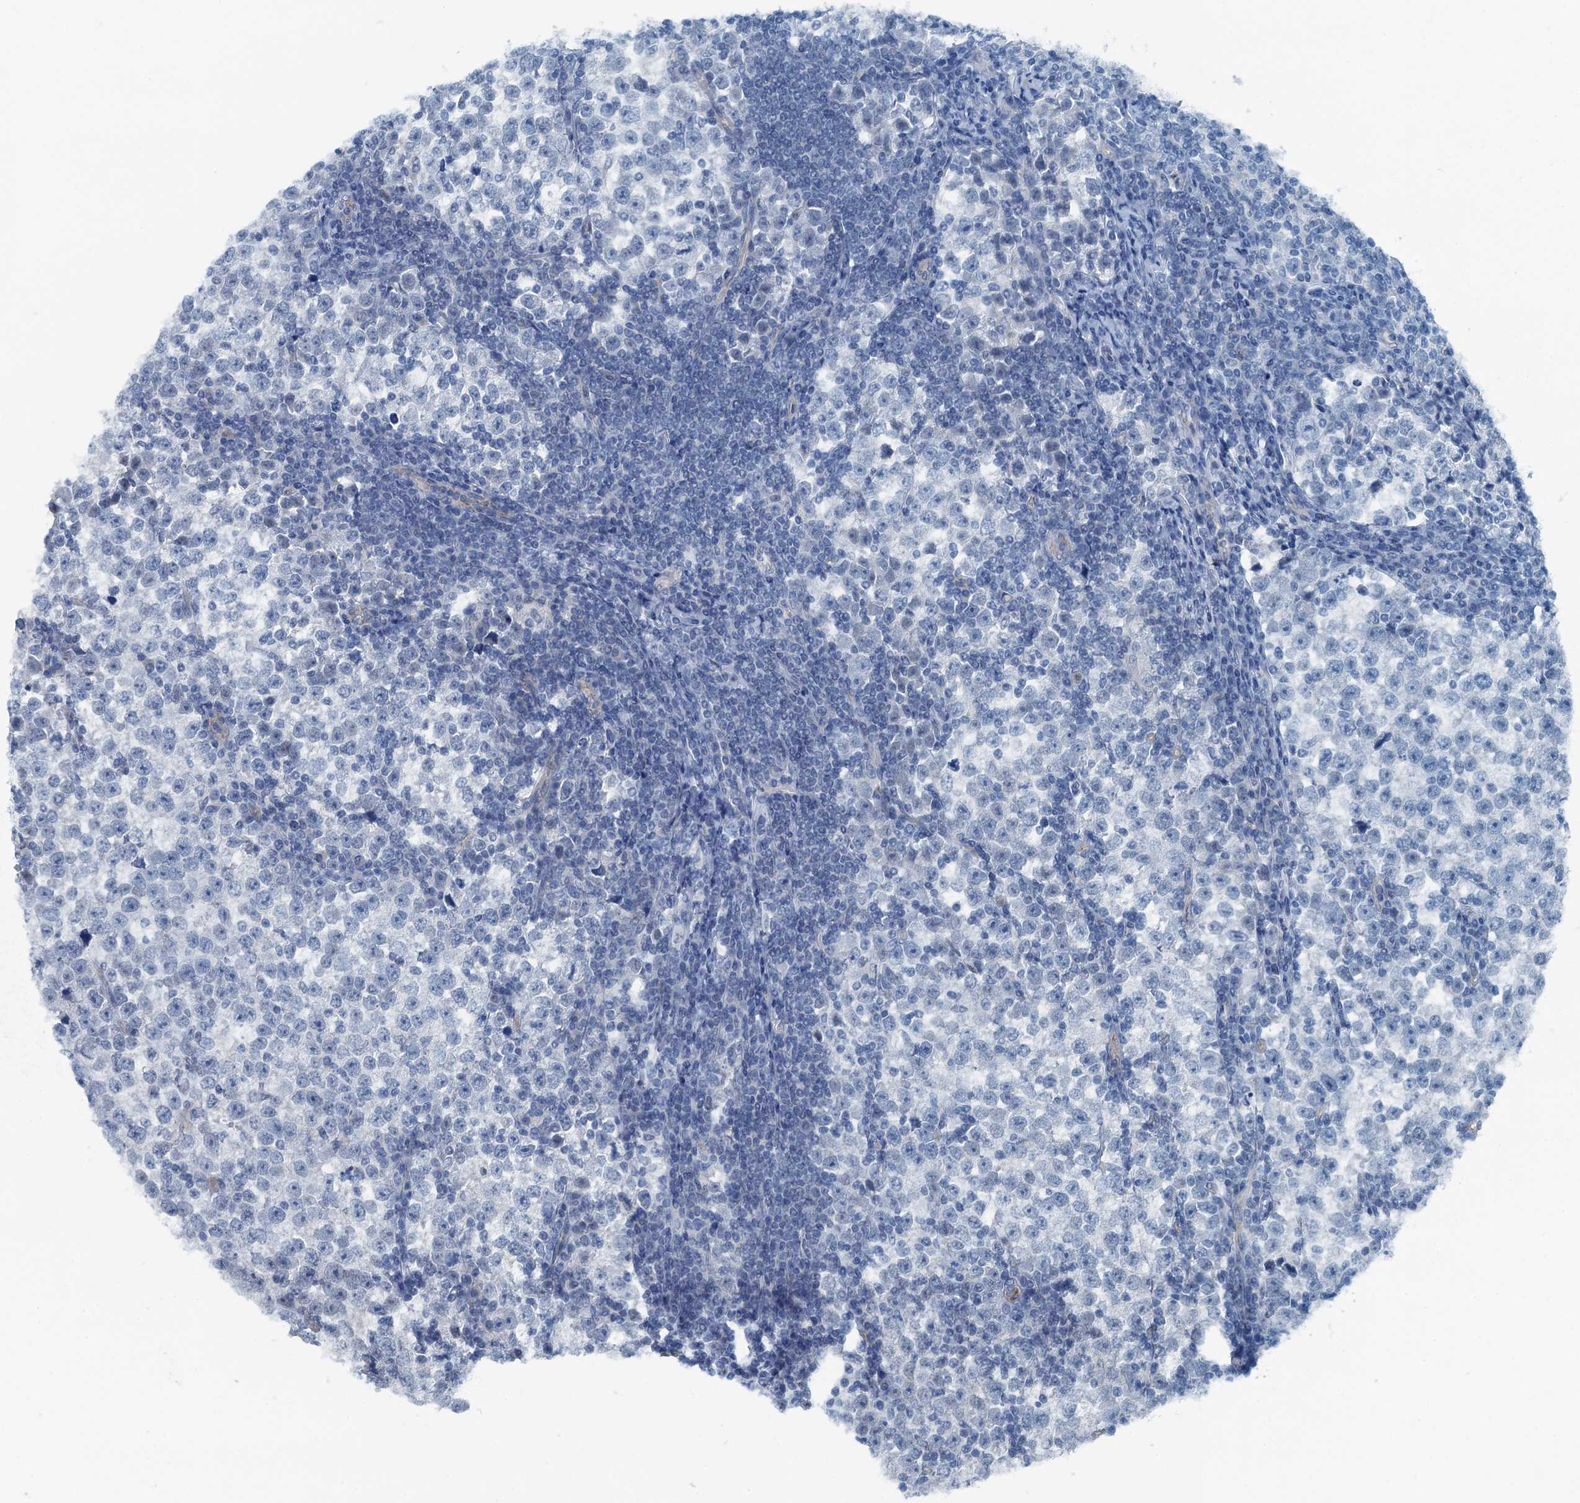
{"staining": {"intensity": "negative", "quantity": "none", "location": "none"}, "tissue": "testis cancer", "cell_type": "Tumor cells", "image_type": "cancer", "snomed": [{"axis": "morphology", "description": "Normal tissue, NOS"}, {"axis": "morphology", "description": "Seminoma, NOS"}, {"axis": "topography", "description": "Testis"}], "caption": "IHC photomicrograph of human testis seminoma stained for a protein (brown), which exhibits no staining in tumor cells.", "gene": "GFOD2", "patient": {"sex": "male", "age": 43}}